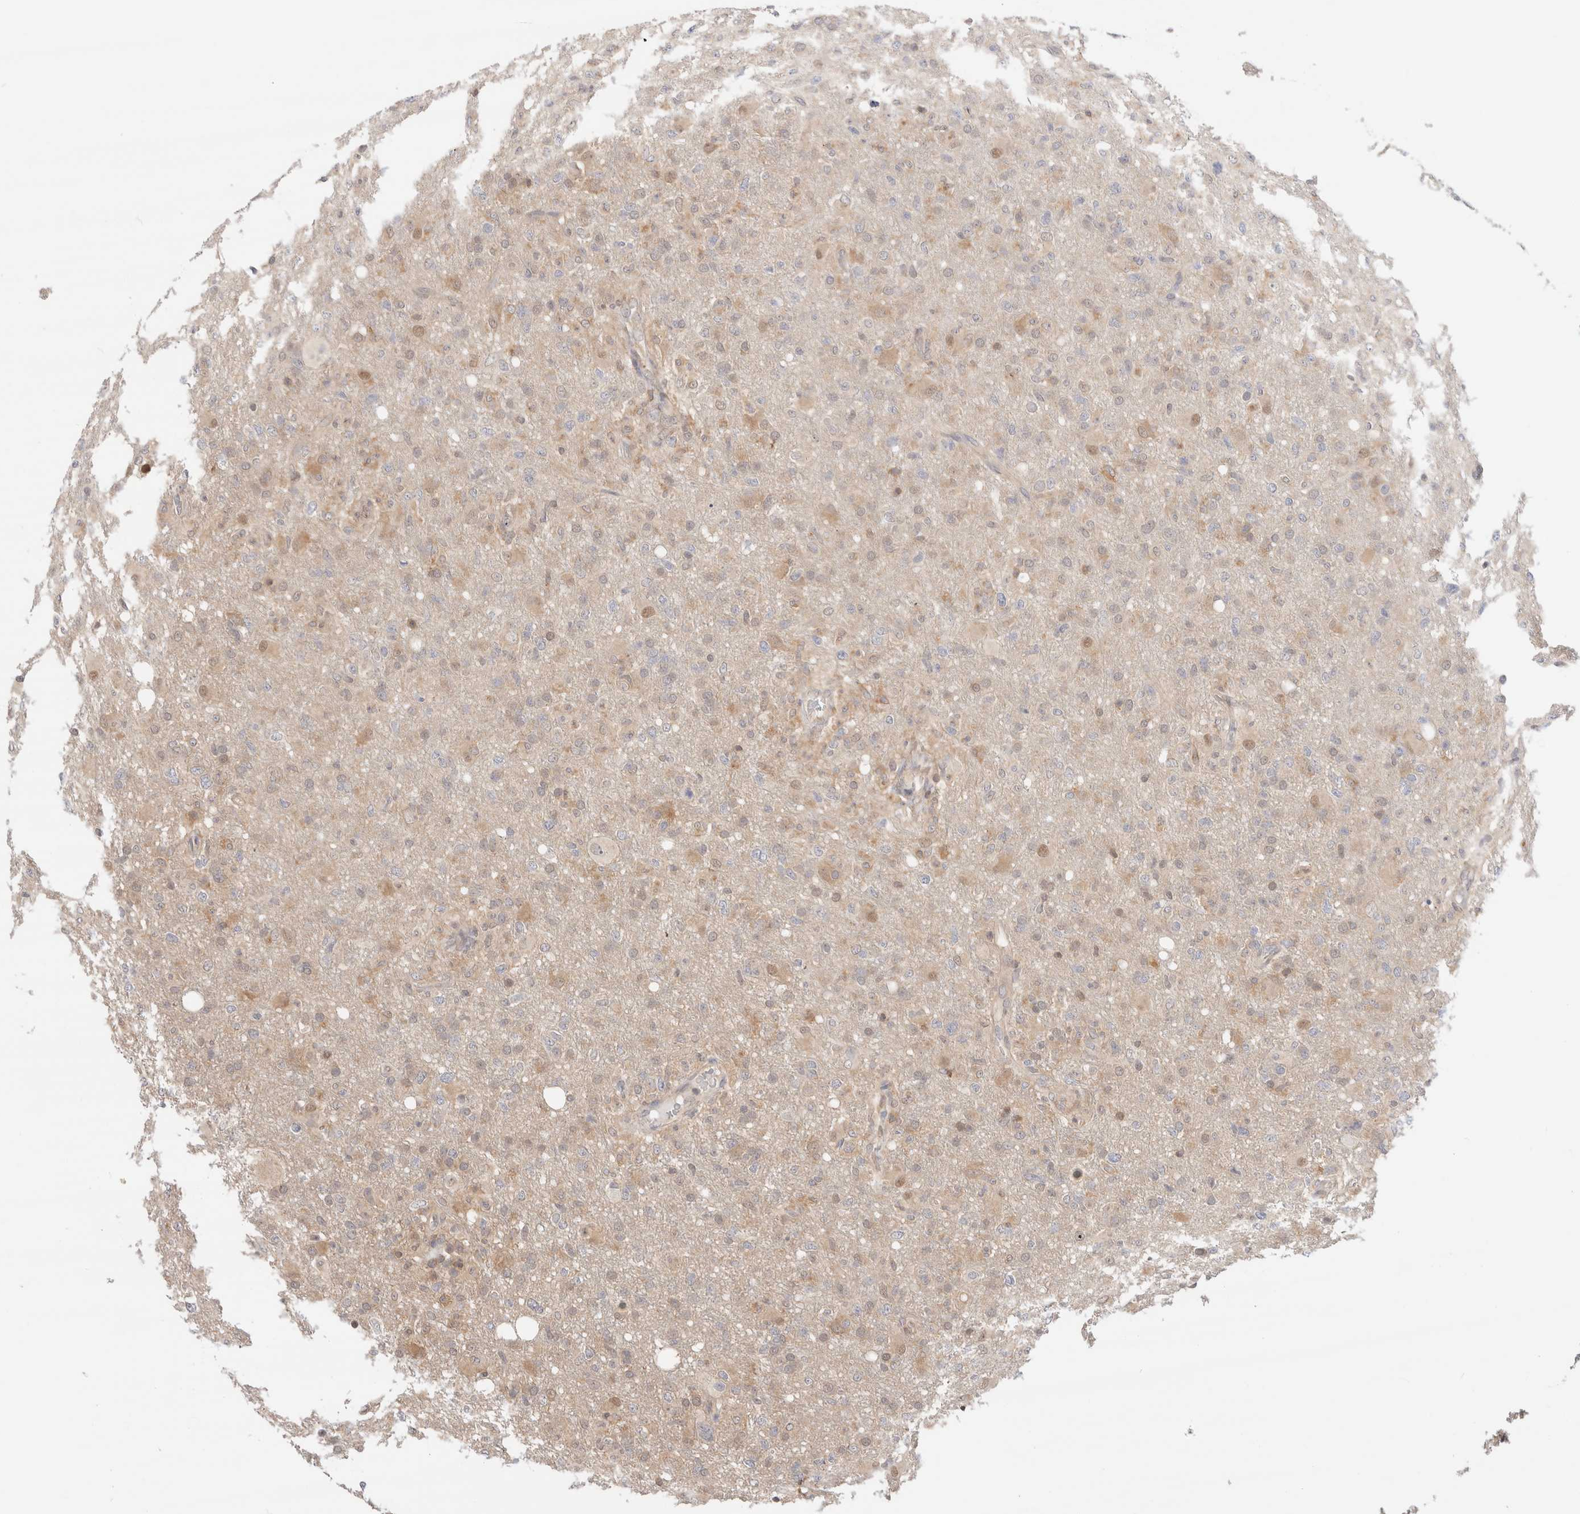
{"staining": {"intensity": "weak", "quantity": "<25%", "location": "nuclear"}, "tissue": "glioma", "cell_type": "Tumor cells", "image_type": "cancer", "snomed": [{"axis": "morphology", "description": "Glioma, malignant, High grade"}, {"axis": "topography", "description": "Brain"}], "caption": "Image shows no significant protein positivity in tumor cells of malignant high-grade glioma.", "gene": "C17orf97", "patient": {"sex": "female", "age": 57}}